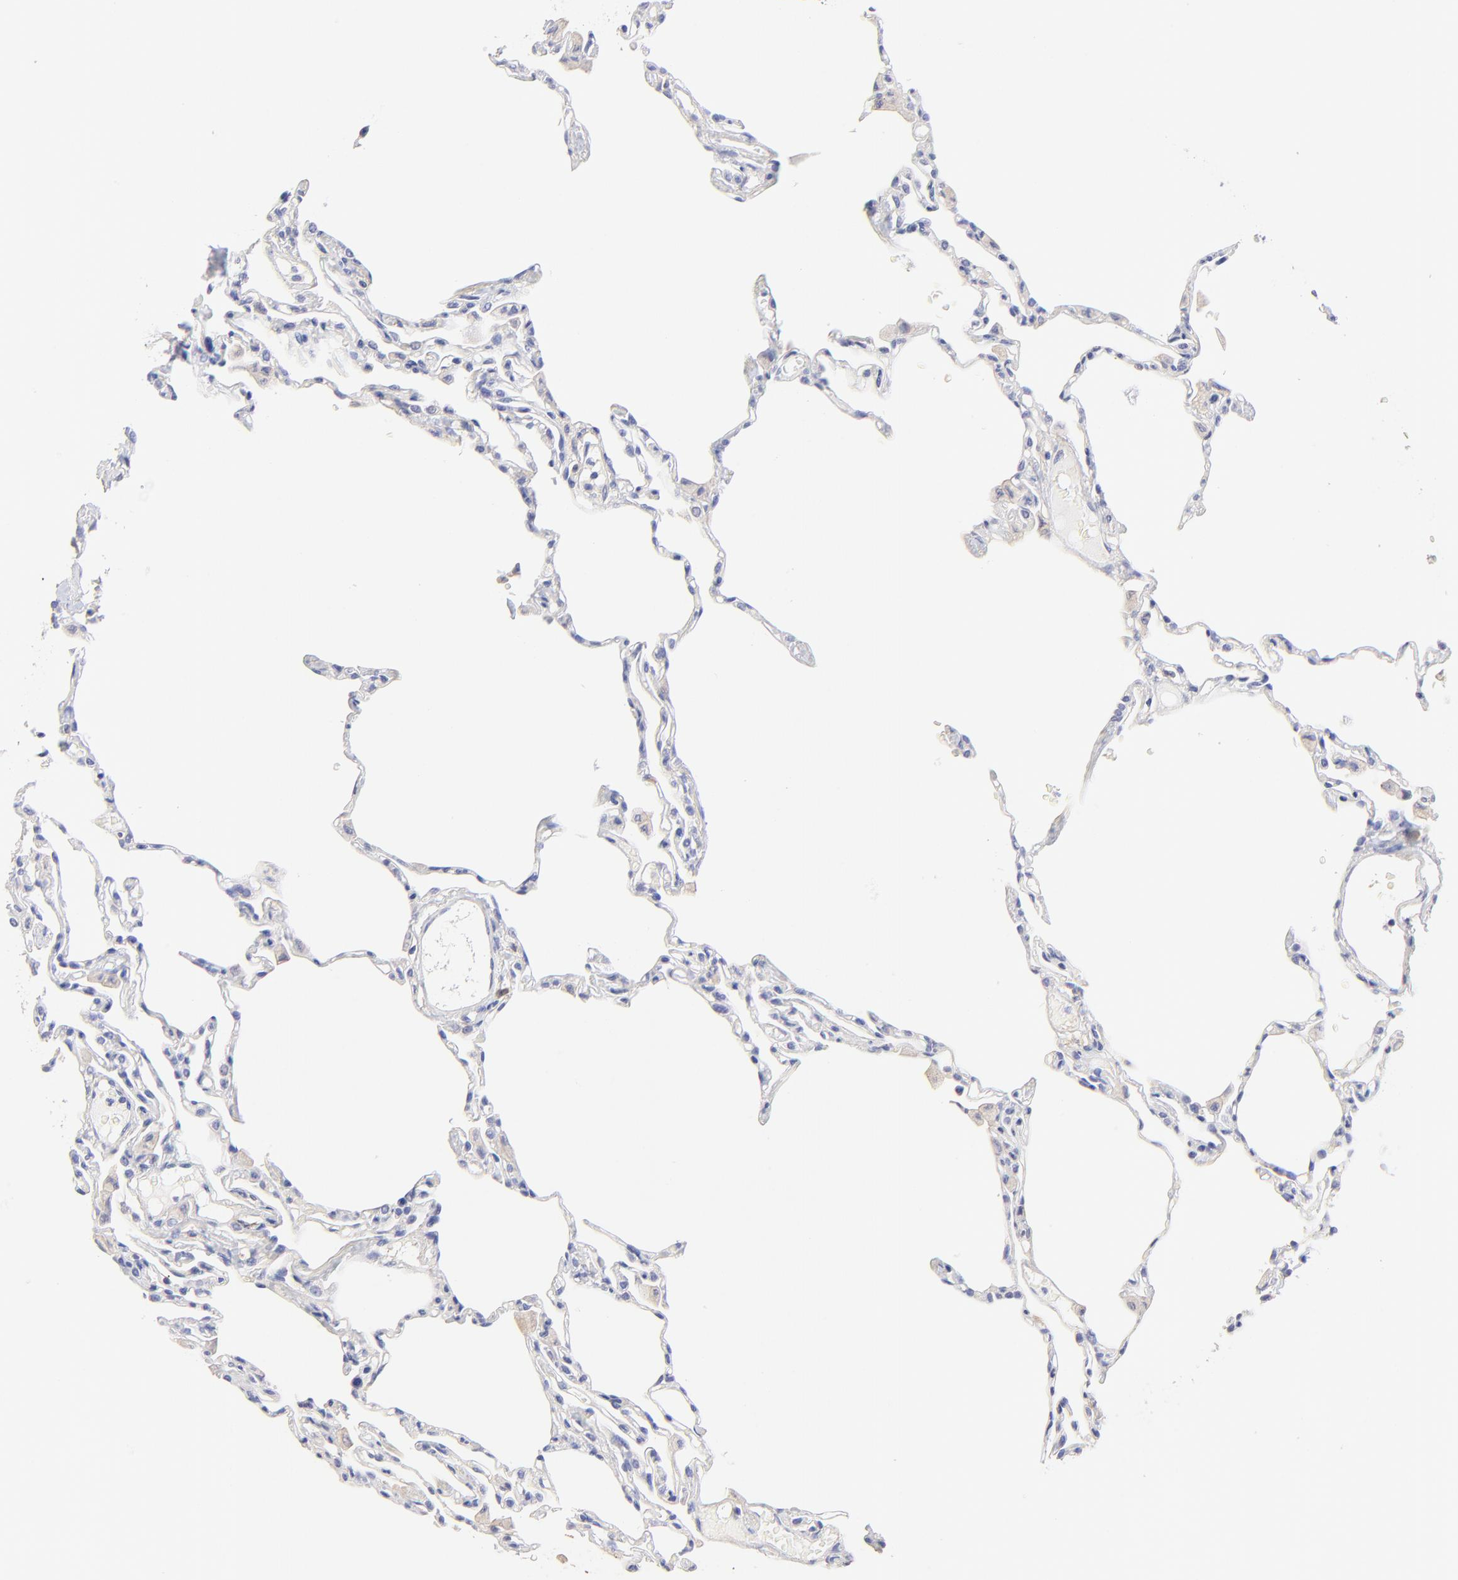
{"staining": {"intensity": "negative", "quantity": "none", "location": "none"}, "tissue": "lung", "cell_type": "Alveolar cells", "image_type": "normal", "snomed": [{"axis": "morphology", "description": "Normal tissue, NOS"}, {"axis": "topography", "description": "Lung"}], "caption": "Immunohistochemistry (IHC) histopathology image of normal human lung stained for a protein (brown), which displays no positivity in alveolar cells. Nuclei are stained in blue.", "gene": "ACTRT1", "patient": {"sex": "female", "age": 49}}